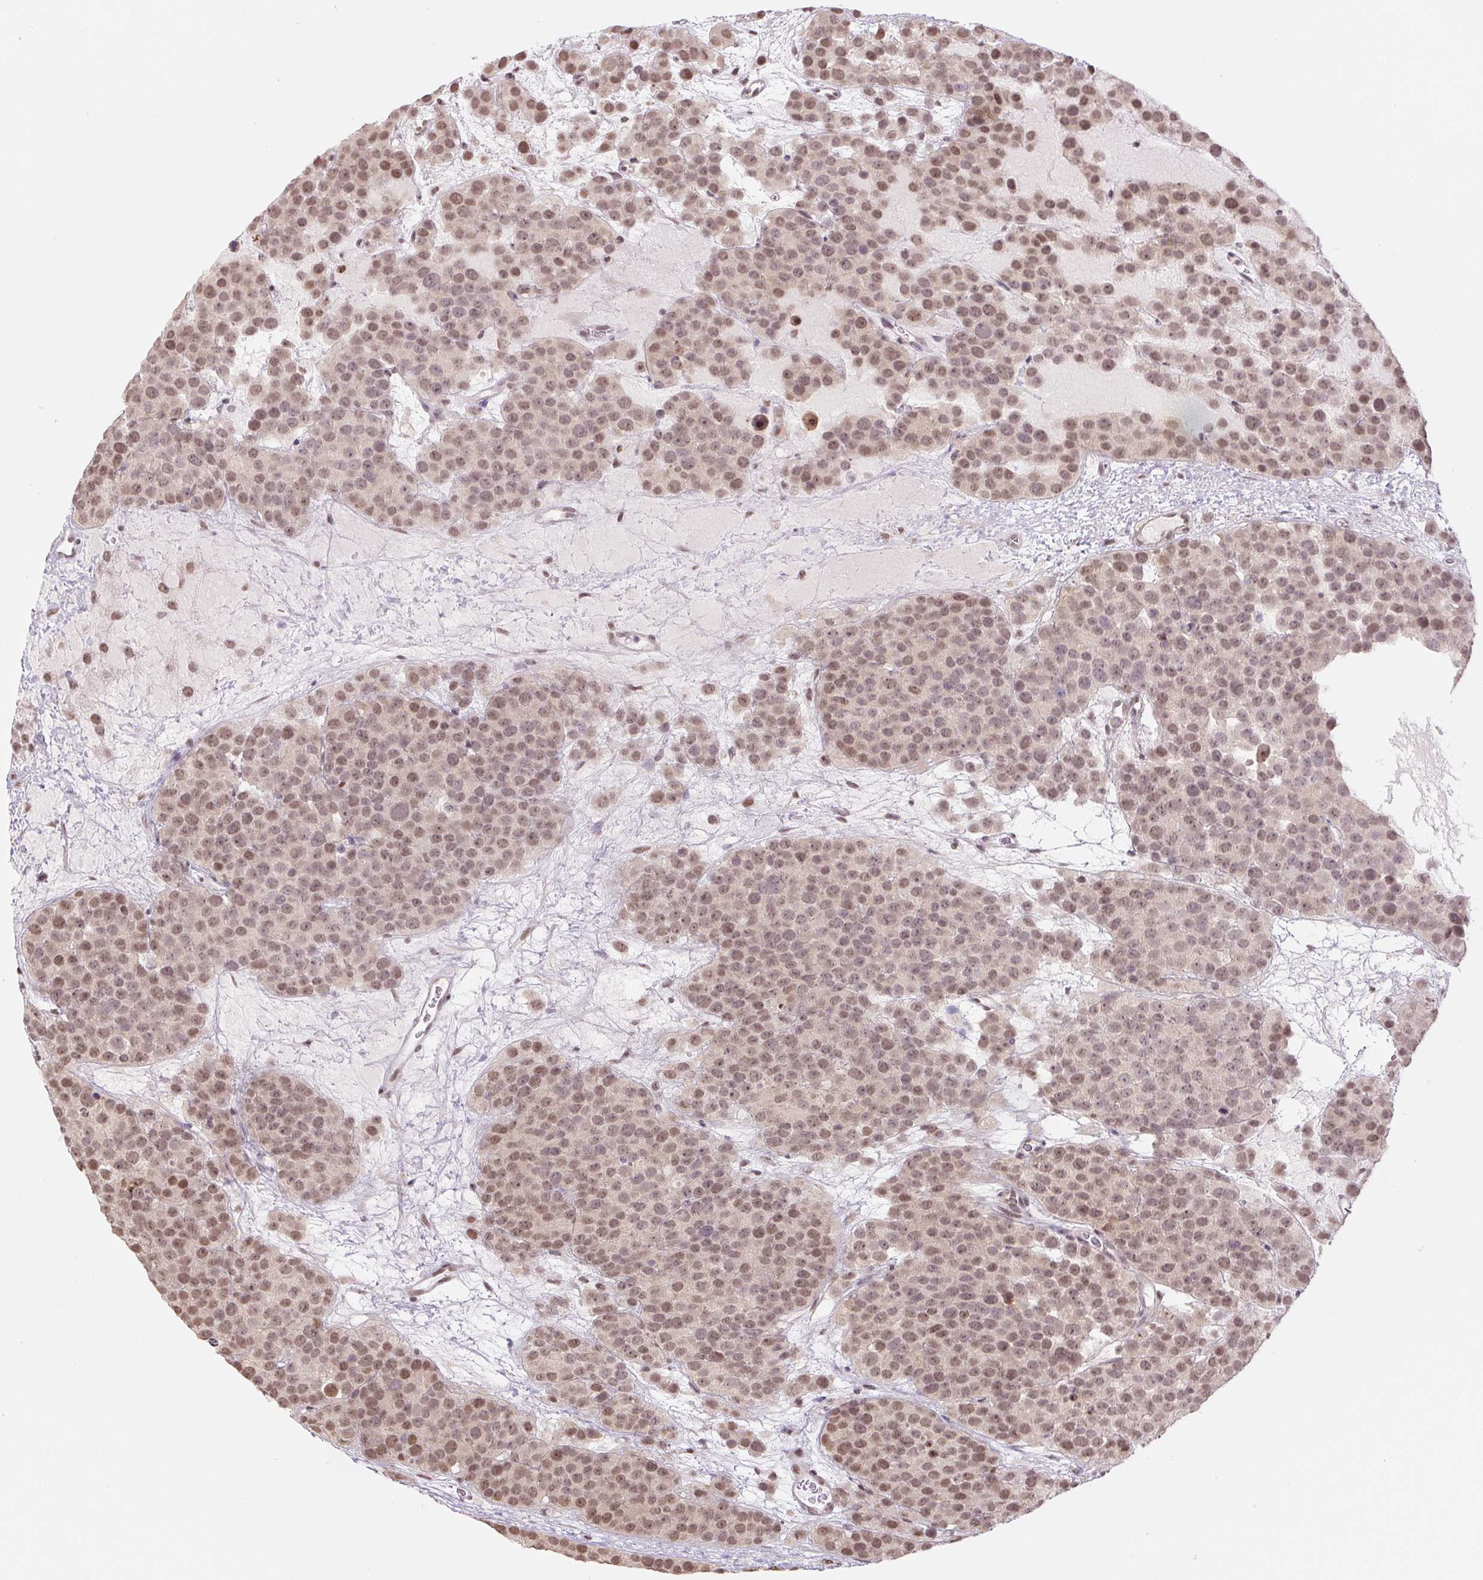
{"staining": {"intensity": "moderate", "quantity": ">75%", "location": "nuclear"}, "tissue": "testis cancer", "cell_type": "Tumor cells", "image_type": "cancer", "snomed": [{"axis": "morphology", "description": "Seminoma, NOS"}, {"axis": "topography", "description": "Testis"}], "caption": "This is a photomicrograph of immunohistochemistry staining of testis cancer, which shows moderate expression in the nuclear of tumor cells.", "gene": "TCFL5", "patient": {"sex": "male", "age": 71}}